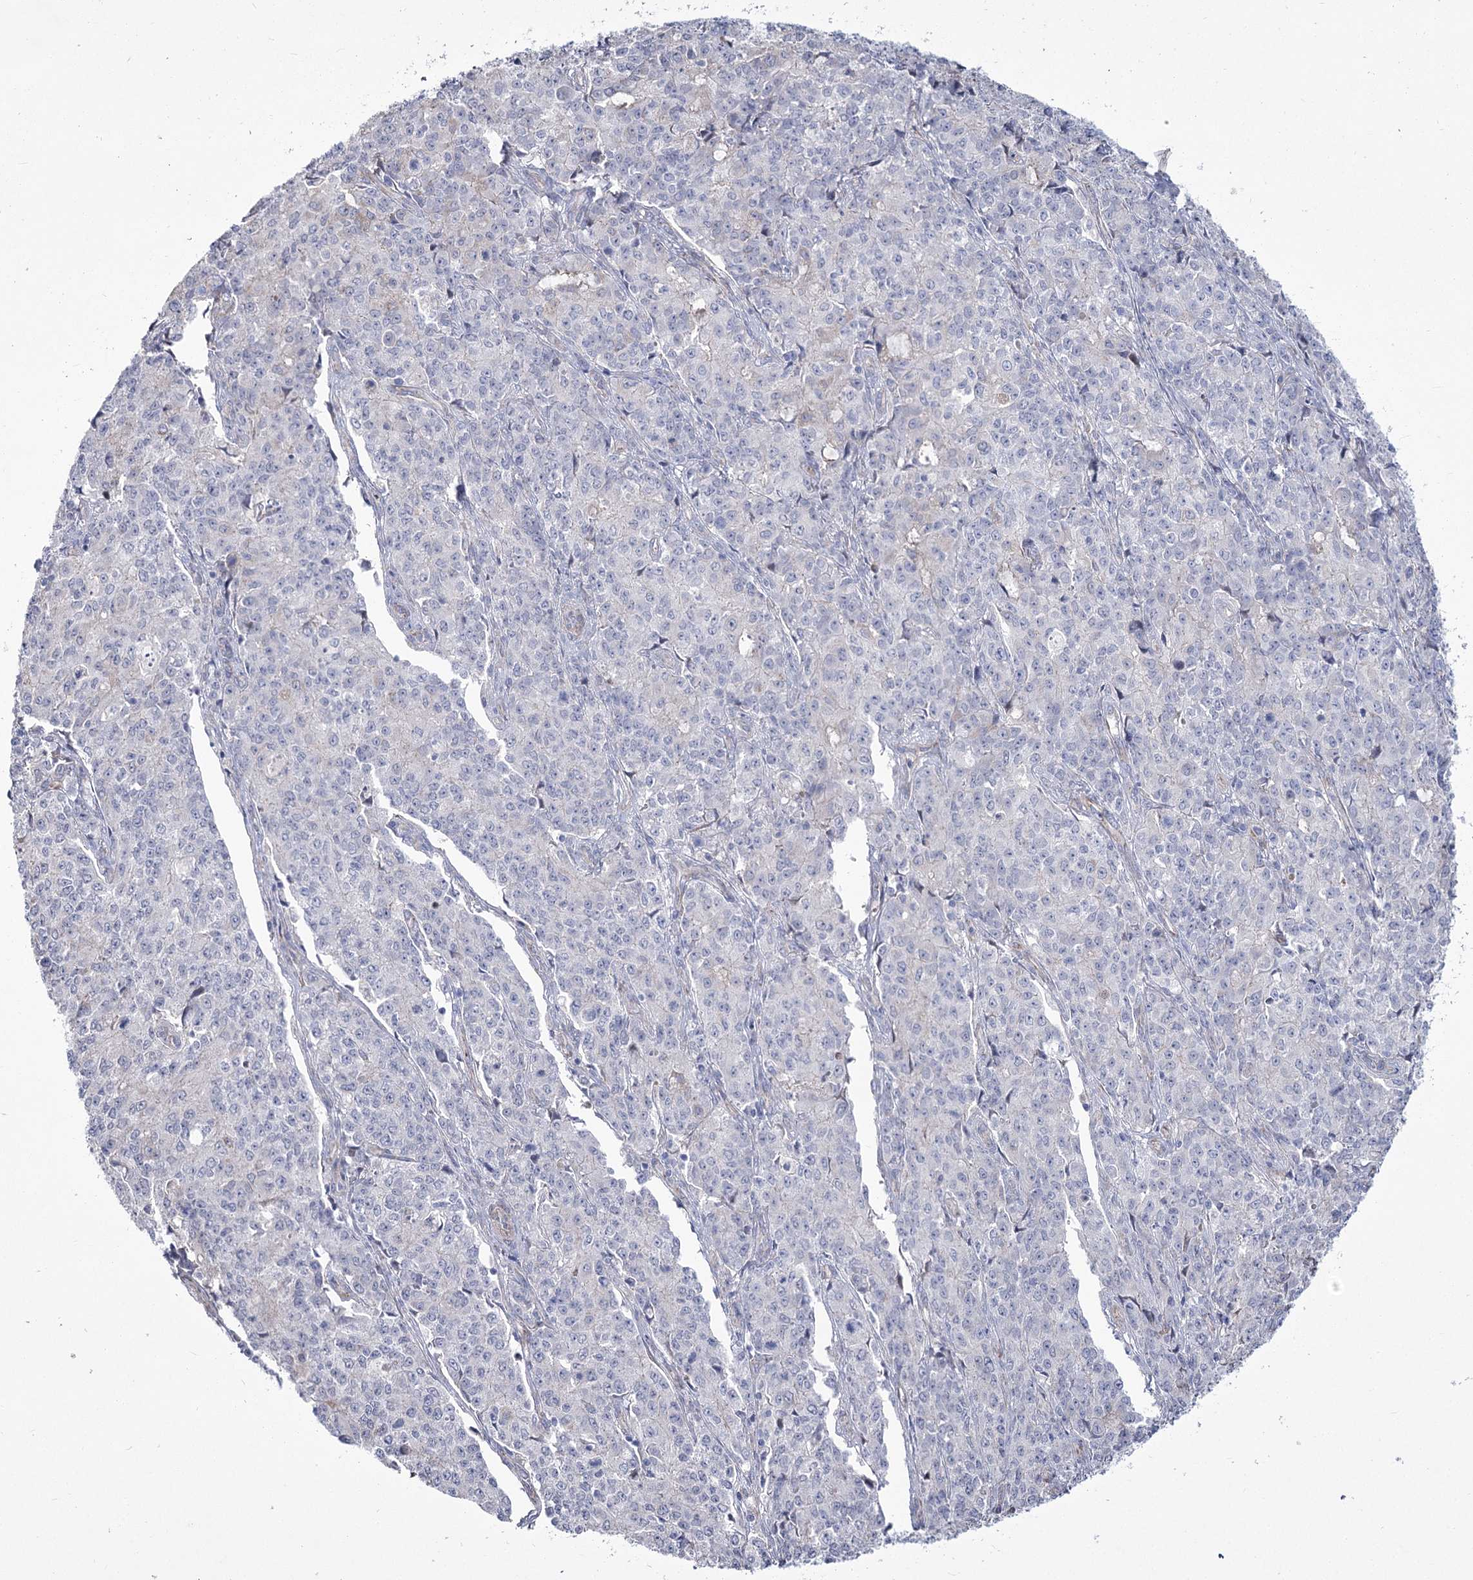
{"staining": {"intensity": "negative", "quantity": "none", "location": "none"}, "tissue": "endometrial cancer", "cell_type": "Tumor cells", "image_type": "cancer", "snomed": [{"axis": "morphology", "description": "Adenocarcinoma, NOS"}, {"axis": "topography", "description": "Endometrium"}], "caption": "IHC histopathology image of neoplastic tissue: human endometrial cancer (adenocarcinoma) stained with DAB (3,3'-diaminobenzidine) displays no significant protein staining in tumor cells.", "gene": "ME3", "patient": {"sex": "female", "age": 50}}